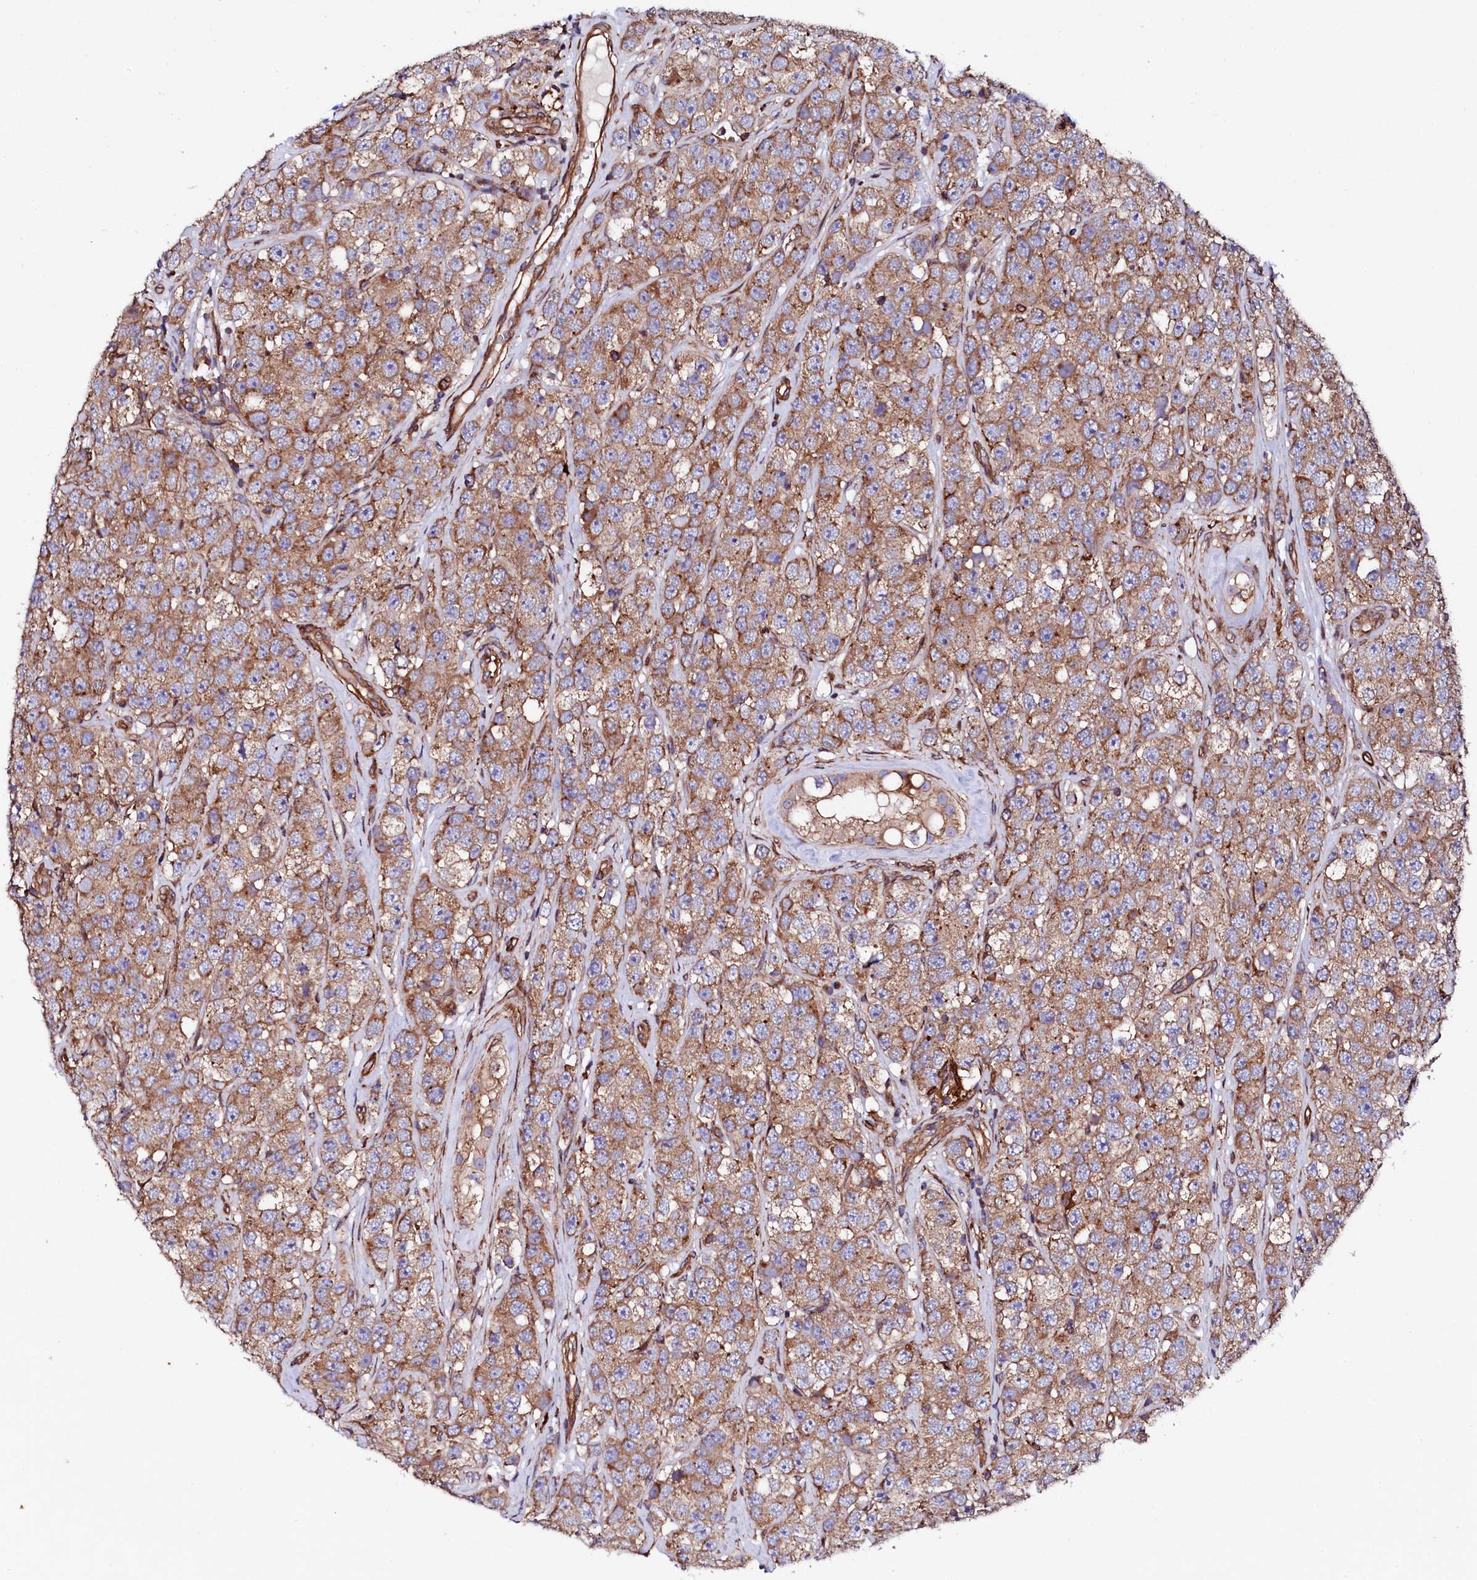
{"staining": {"intensity": "moderate", "quantity": ">75%", "location": "cytoplasmic/membranous"}, "tissue": "testis cancer", "cell_type": "Tumor cells", "image_type": "cancer", "snomed": [{"axis": "morphology", "description": "Seminoma, NOS"}, {"axis": "topography", "description": "Testis"}], "caption": "This histopathology image shows immunohistochemistry (IHC) staining of testis cancer (seminoma), with medium moderate cytoplasmic/membranous staining in about >75% of tumor cells.", "gene": "STAMBPL1", "patient": {"sex": "male", "age": 28}}